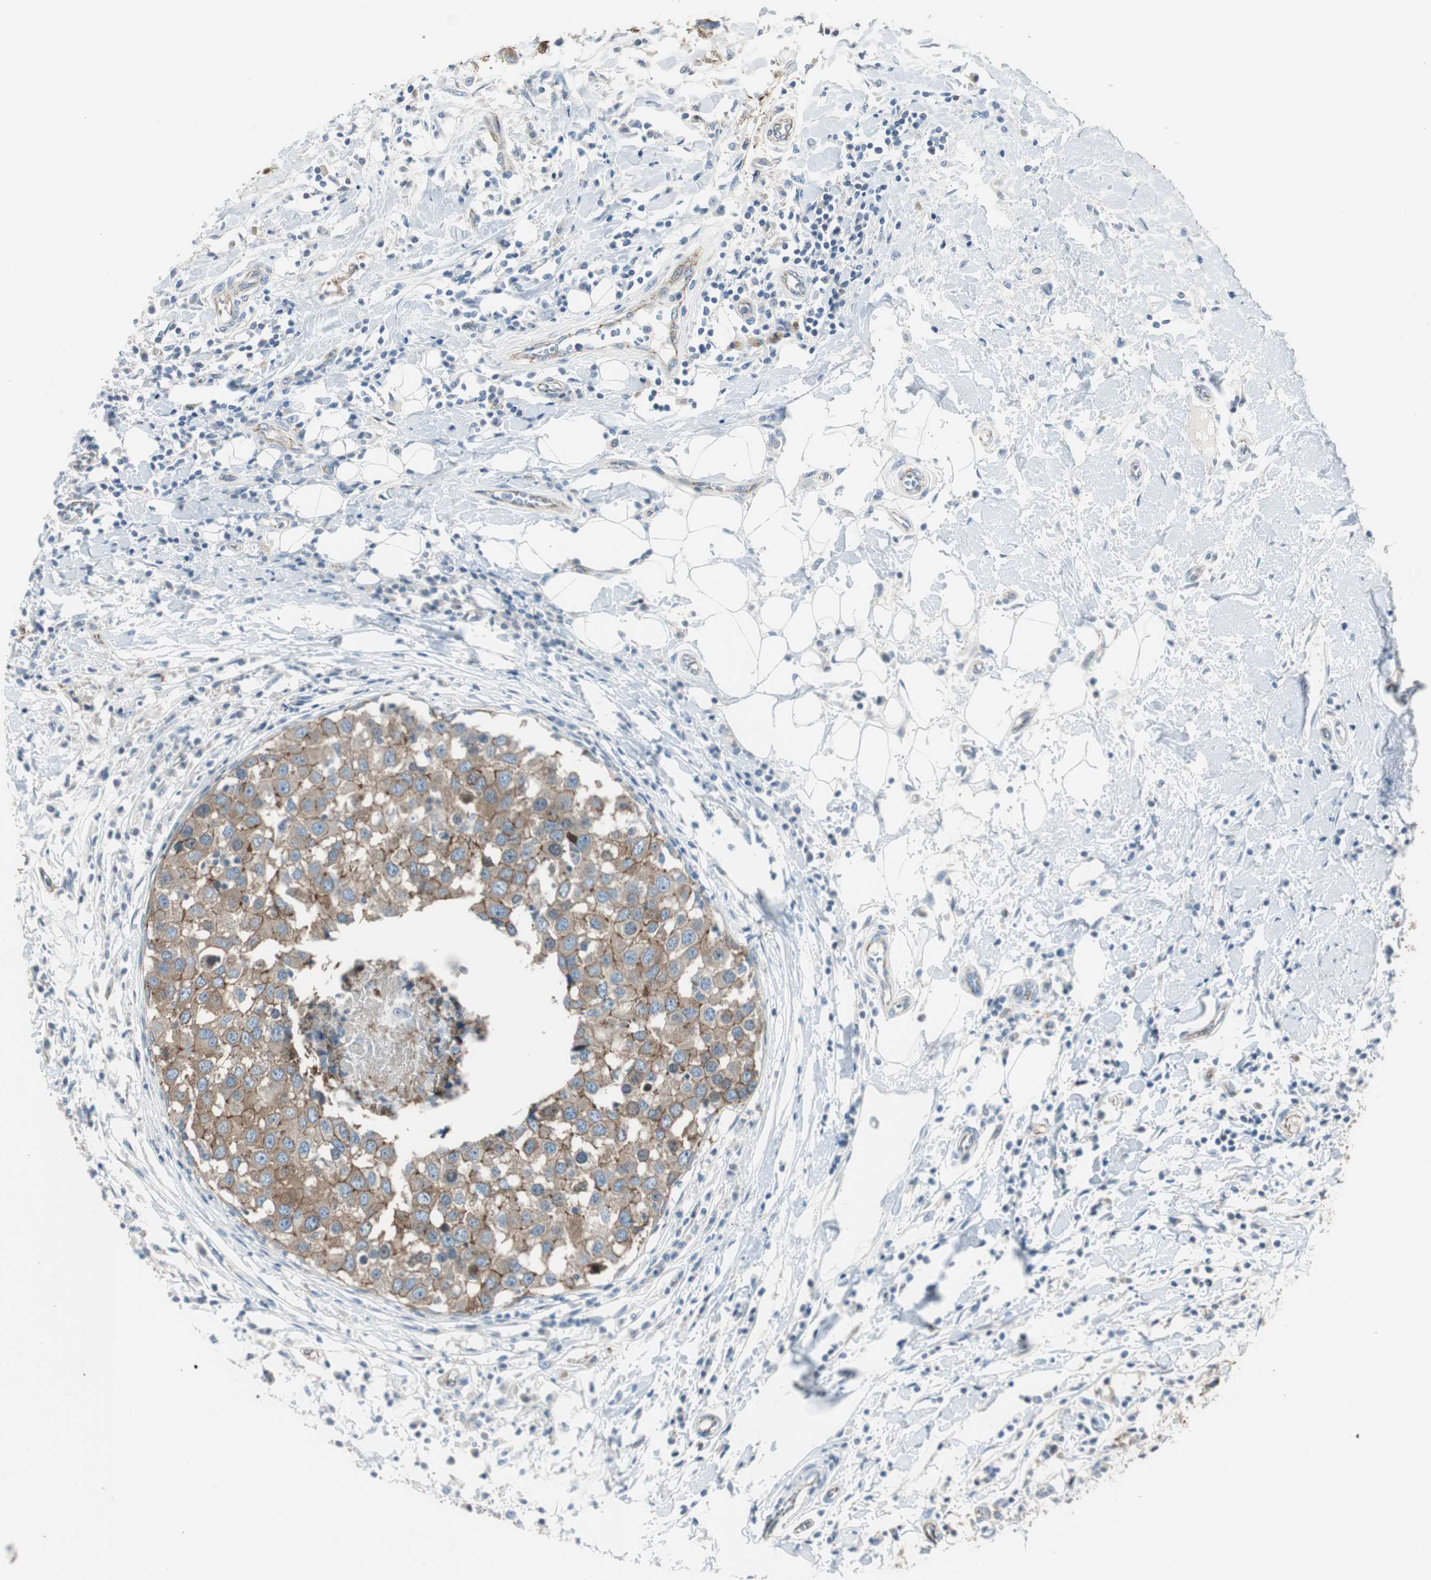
{"staining": {"intensity": "strong", "quantity": ">75%", "location": "cytoplasmic/membranous"}, "tissue": "breast cancer", "cell_type": "Tumor cells", "image_type": "cancer", "snomed": [{"axis": "morphology", "description": "Duct carcinoma"}, {"axis": "topography", "description": "Breast"}], "caption": "Immunohistochemical staining of breast cancer (infiltrating ductal carcinoma) reveals high levels of strong cytoplasmic/membranous expression in about >75% of tumor cells. (IHC, brightfield microscopy, high magnification).", "gene": "STXBP4", "patient": {"sex": "female", "age": 27}}